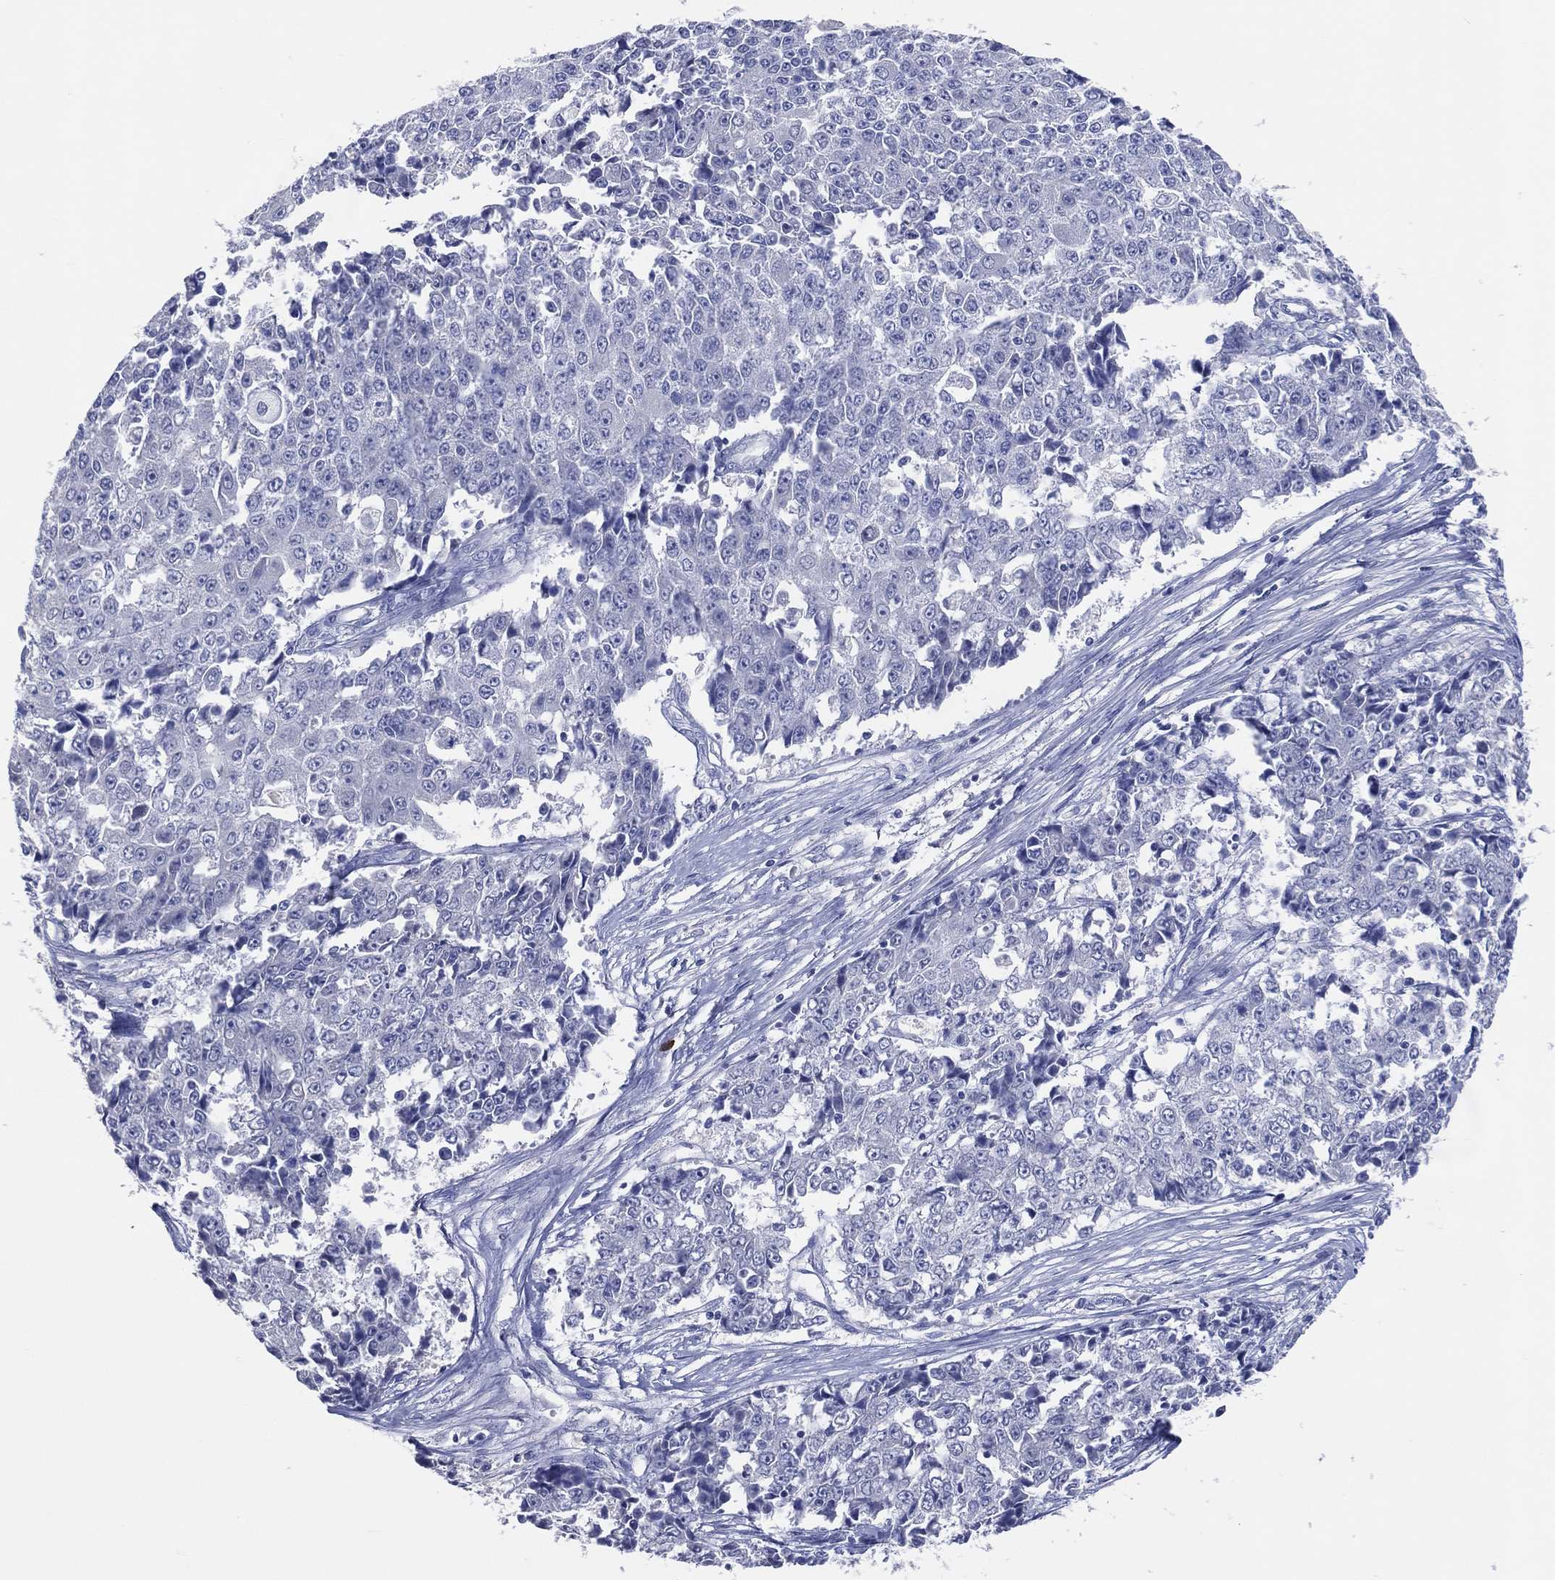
{"staining": {"intensity": "negative", "quantity": "none", "location": "none"}, "tissue": "ovarian cancer", "cell_type": "Tumor cells", "image_type": "cancer", "snomed": [{"axis": "morphology", "description": "Carcinoma, endometroid"}, {"axis": "topography", "description": "Ovary"}], "caption": "IHC of human endometroid carcinoma (ovarian) exhibits no expression in tumor cells.", "gene": "DNAH6", "patient": {"sex": "female", "age": 42}}